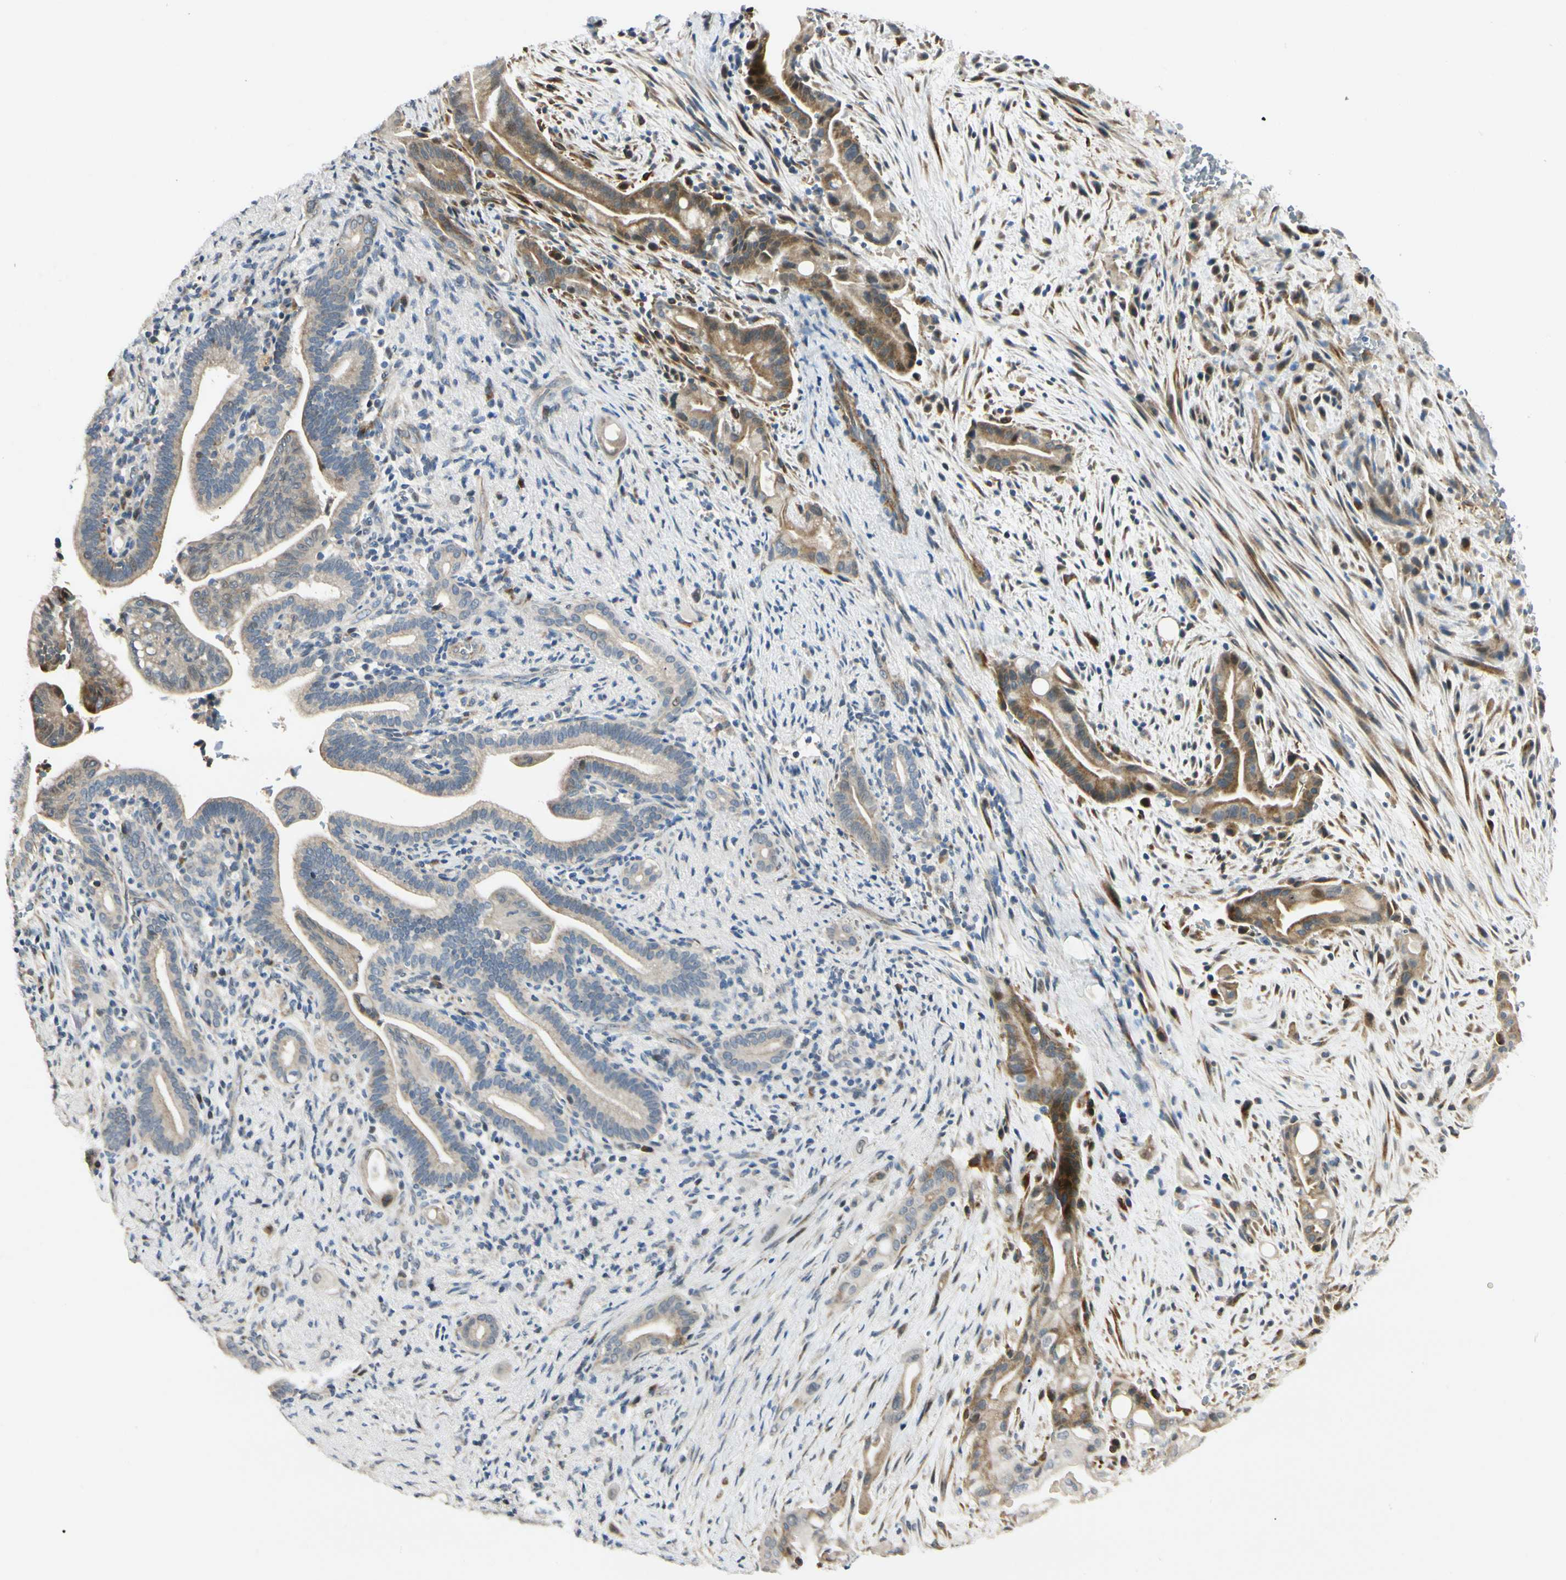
{"staining": {"intensity": "moderate", "quantity": ">75%", "location": "cytoplasmic/membranous"}, "tissue": "liver cancer", "cell_type": "Tumor cells", "image_type": "cancer", "snomed": [{"axis": "morphology", "description": "Cholangiocarcinoma"}, {"axis": "topography", "description": "Liver"}], "caption": "Tumor cells demonstrate moderate cytoplasmic/membranous expression in approximately >75% of cells in liver cancer (cholangiocarcinoma).", "gene": "P4HA3", "patient": {"sex": "female", "age": 68}}